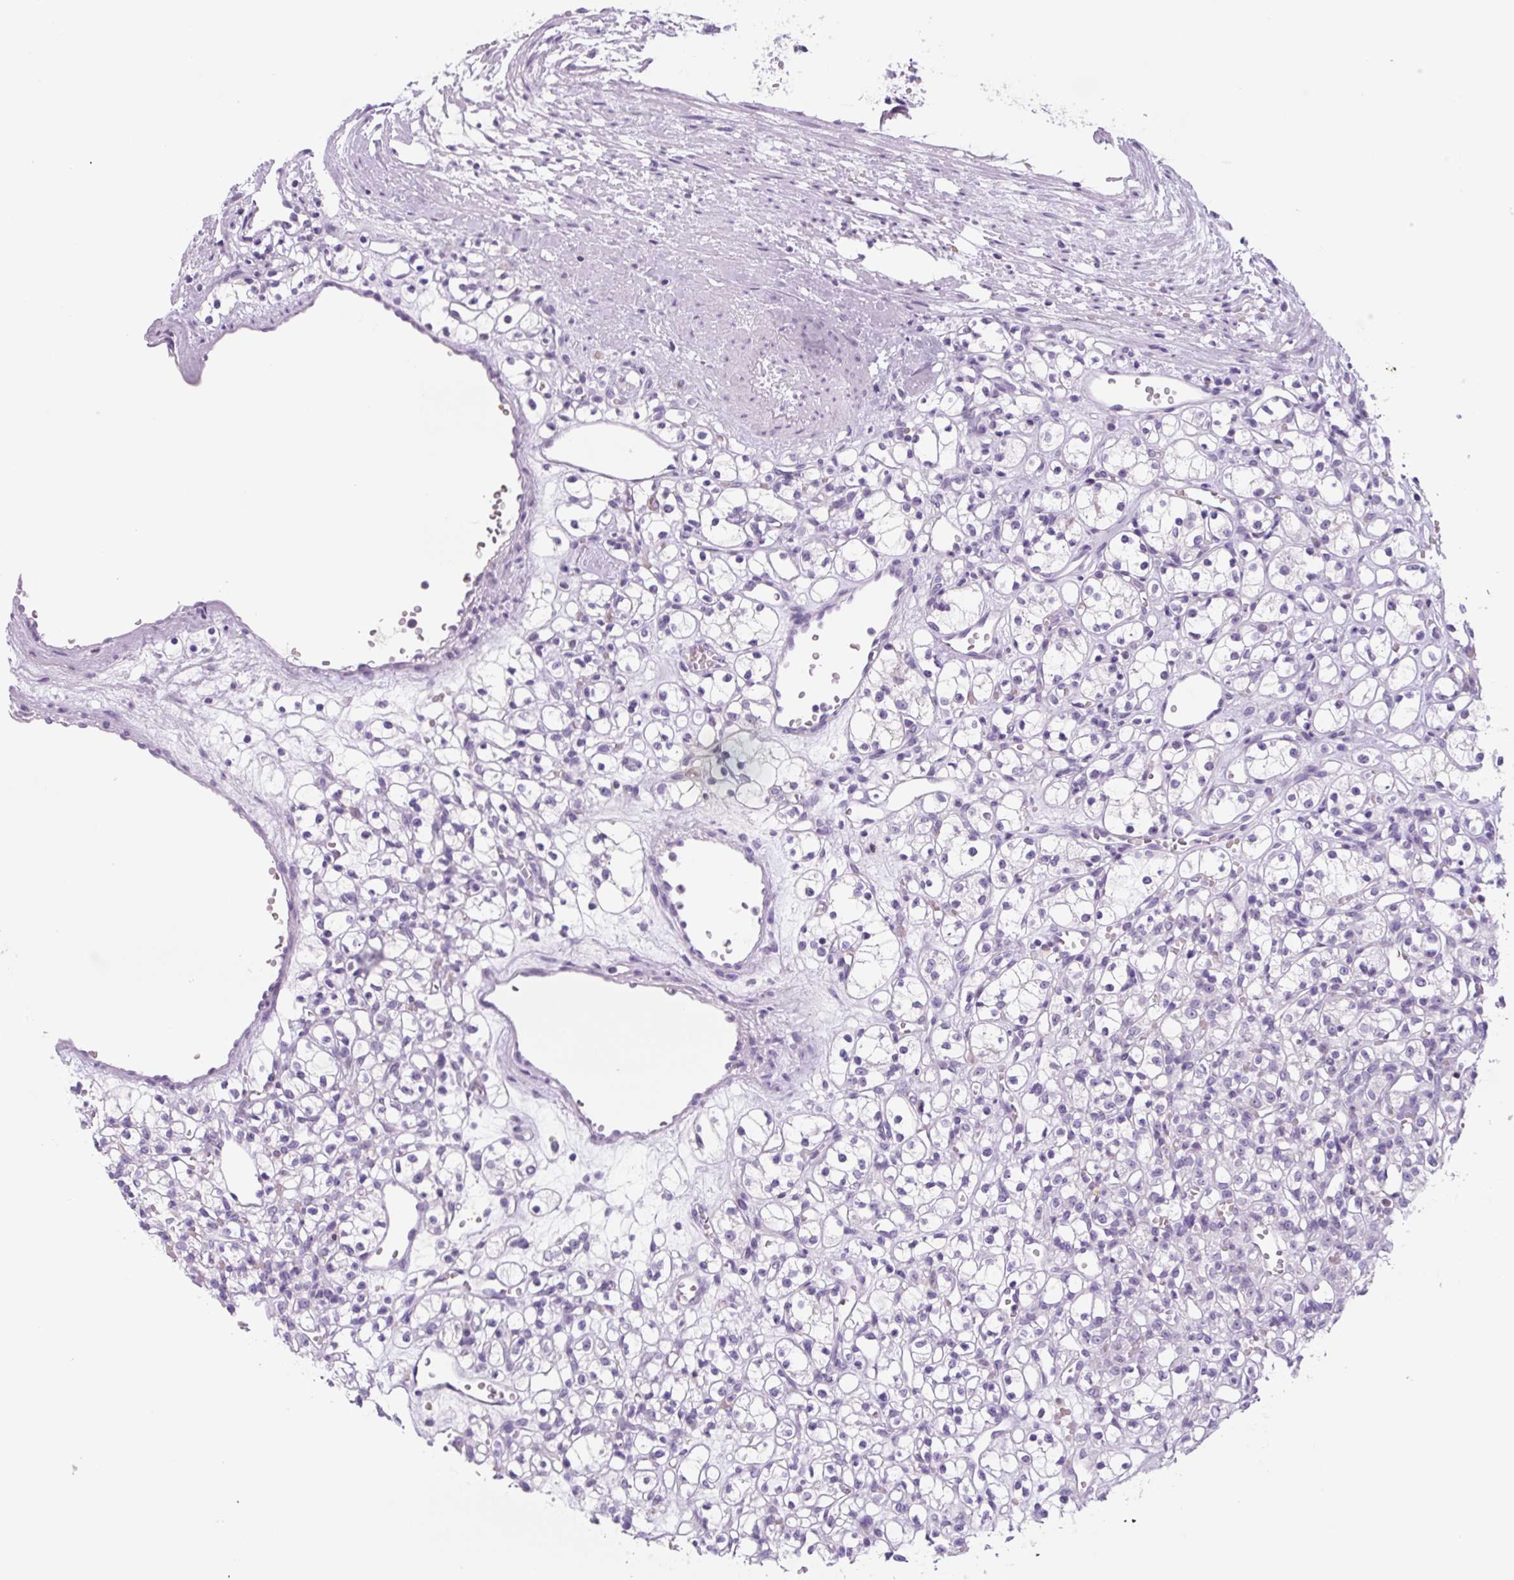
{"staining": {"intensity": "negative", "quantity": "none", "location": "none"}, "tissue": "renal cancer", "cell_type": "Tumor cells", "image_type": "cancer", "snomed": [{"axis": "morphology", "description": "Adenocarcinoma, NOS"}, {"axis": "topography", "description": "Kidney"}], "caption": "Renal cancer (adenocarcinoma) stained for a protein using IHC shows no expression tumor cells.", "gene": "TNFRSF8", "patient": {"sex": "female", "age": 59}}